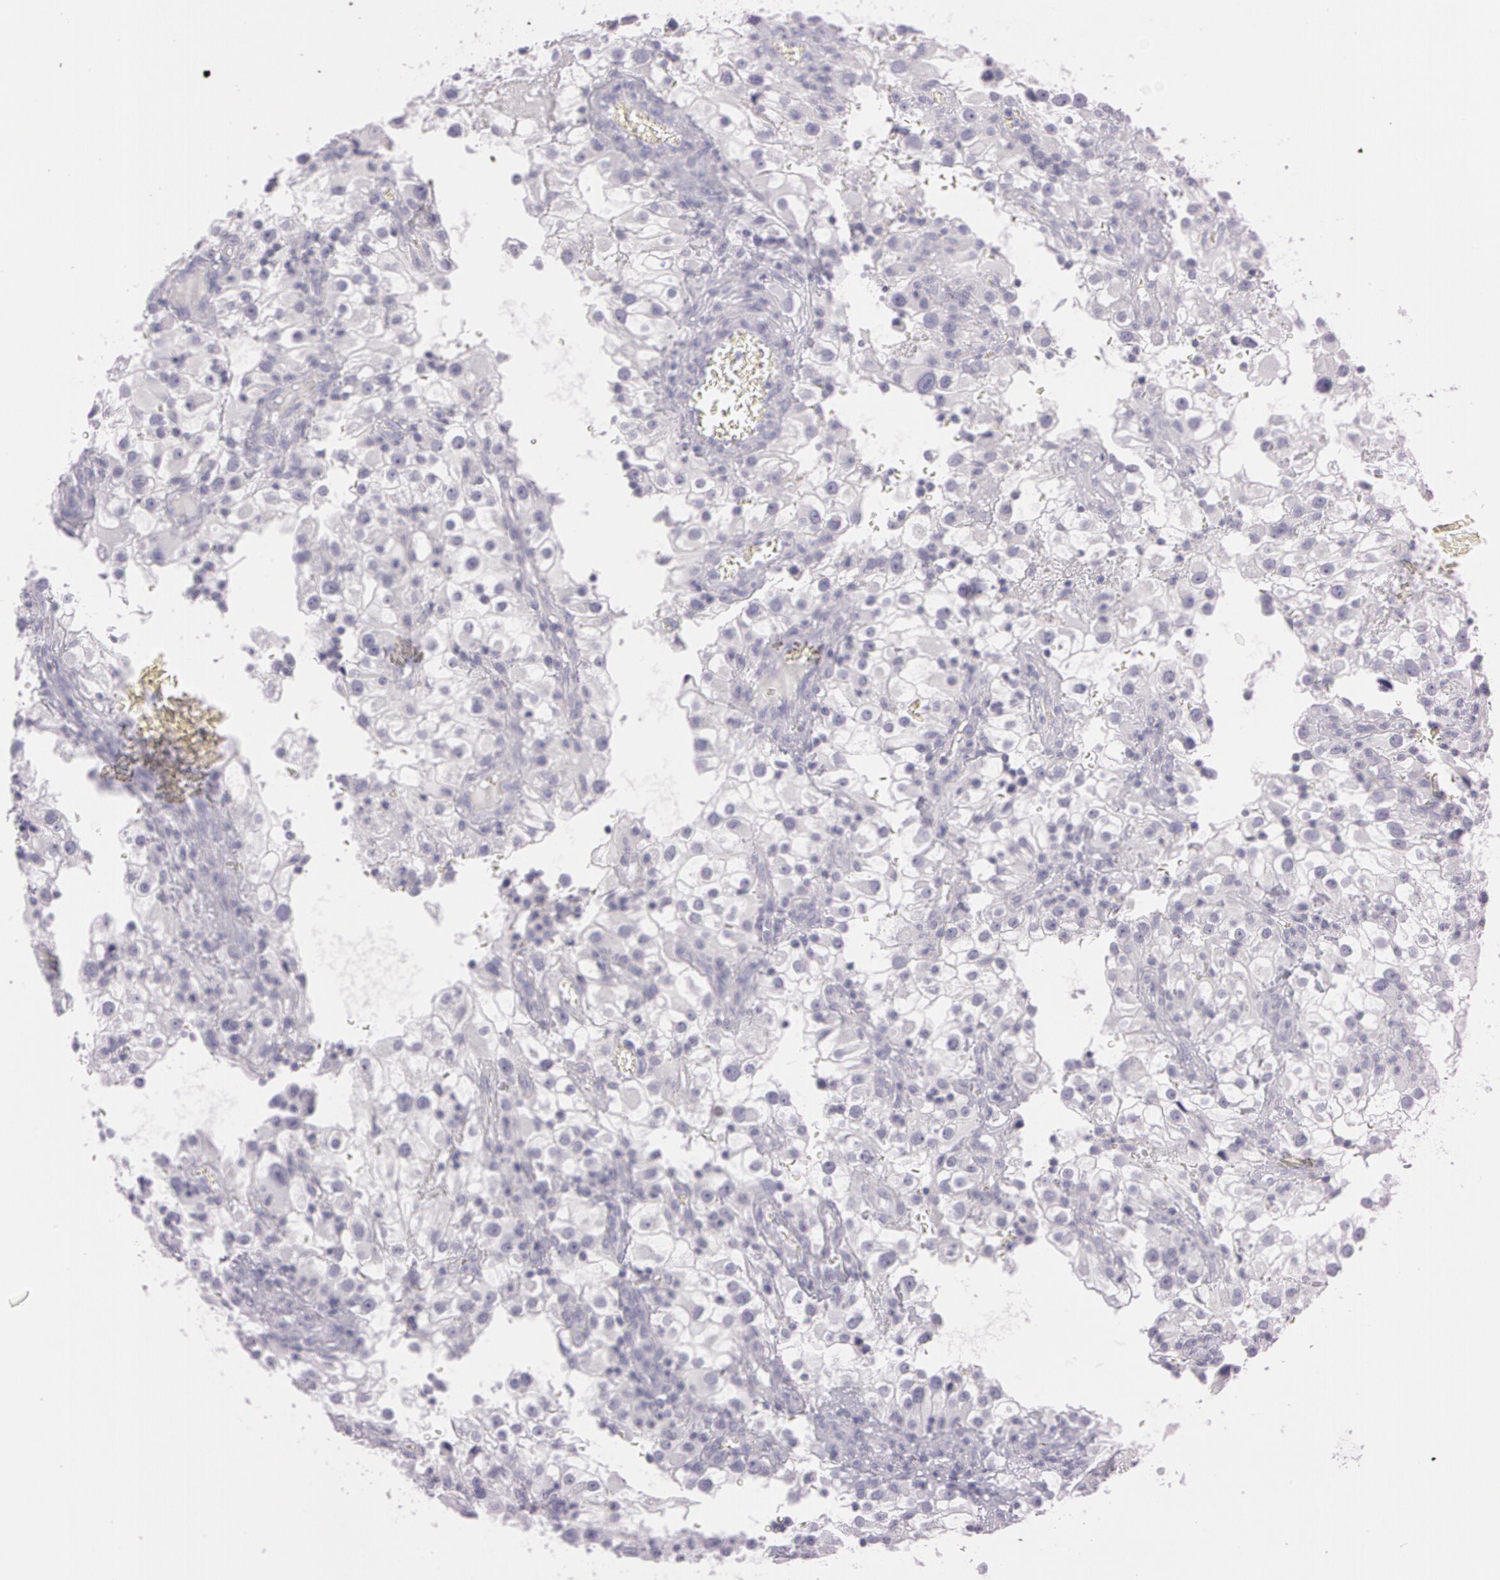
{"staining": {"intensity": "negative", "quantity": "none", "location": "none"}, "tissue": "renal cancer", "cell_type": "Tumor cells", "image_type": "cancer", "snomed": [{"axis": "morphology", "description": "Adenocarcinoma, NOS"}, {"axis": "topography", "description": "Kidney"}], "caption": "Protein analysis of adenocarcinoma (renal) displays no significant positivity in tumor cells.", "gene": "OTC", "patient": {"sex": "female", "age": 52}}